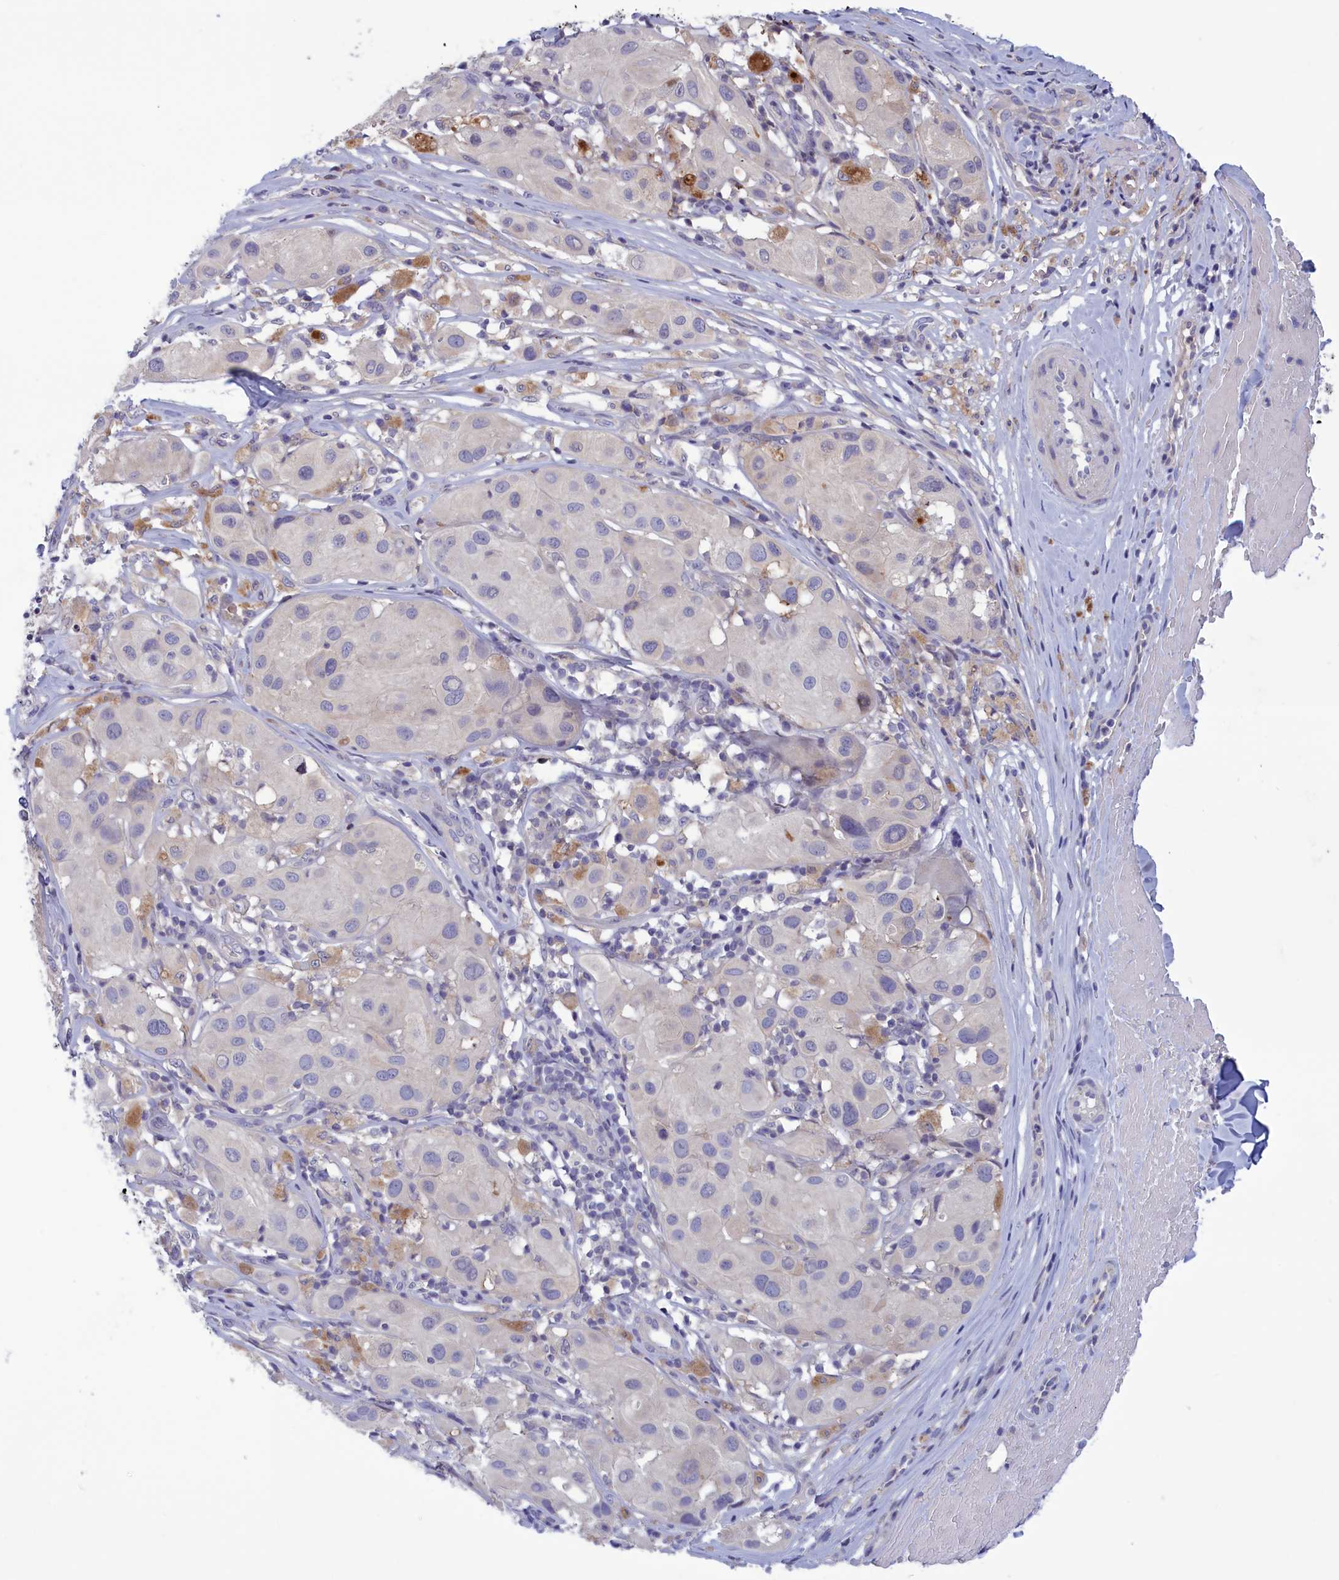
{"staining": {"intensity": "negative", "quantity": "none", "location": "none"}, "tissue": "melanoma", "cell_type": "Tumor cells", "image_type": "cancer", "snomed": [{"axis": "morphology", "description": "Malignant melanoma, Metastatic site"}, {"axis": "topography", "description": "Skin"}], "caption": "This is a photomicrograph of IHC staining of malignant melanoma (metastatic site), which shows no positivity in tumor cells.", "gene": "CORO2A", "patient": {"sex": "male", "age": 41}}